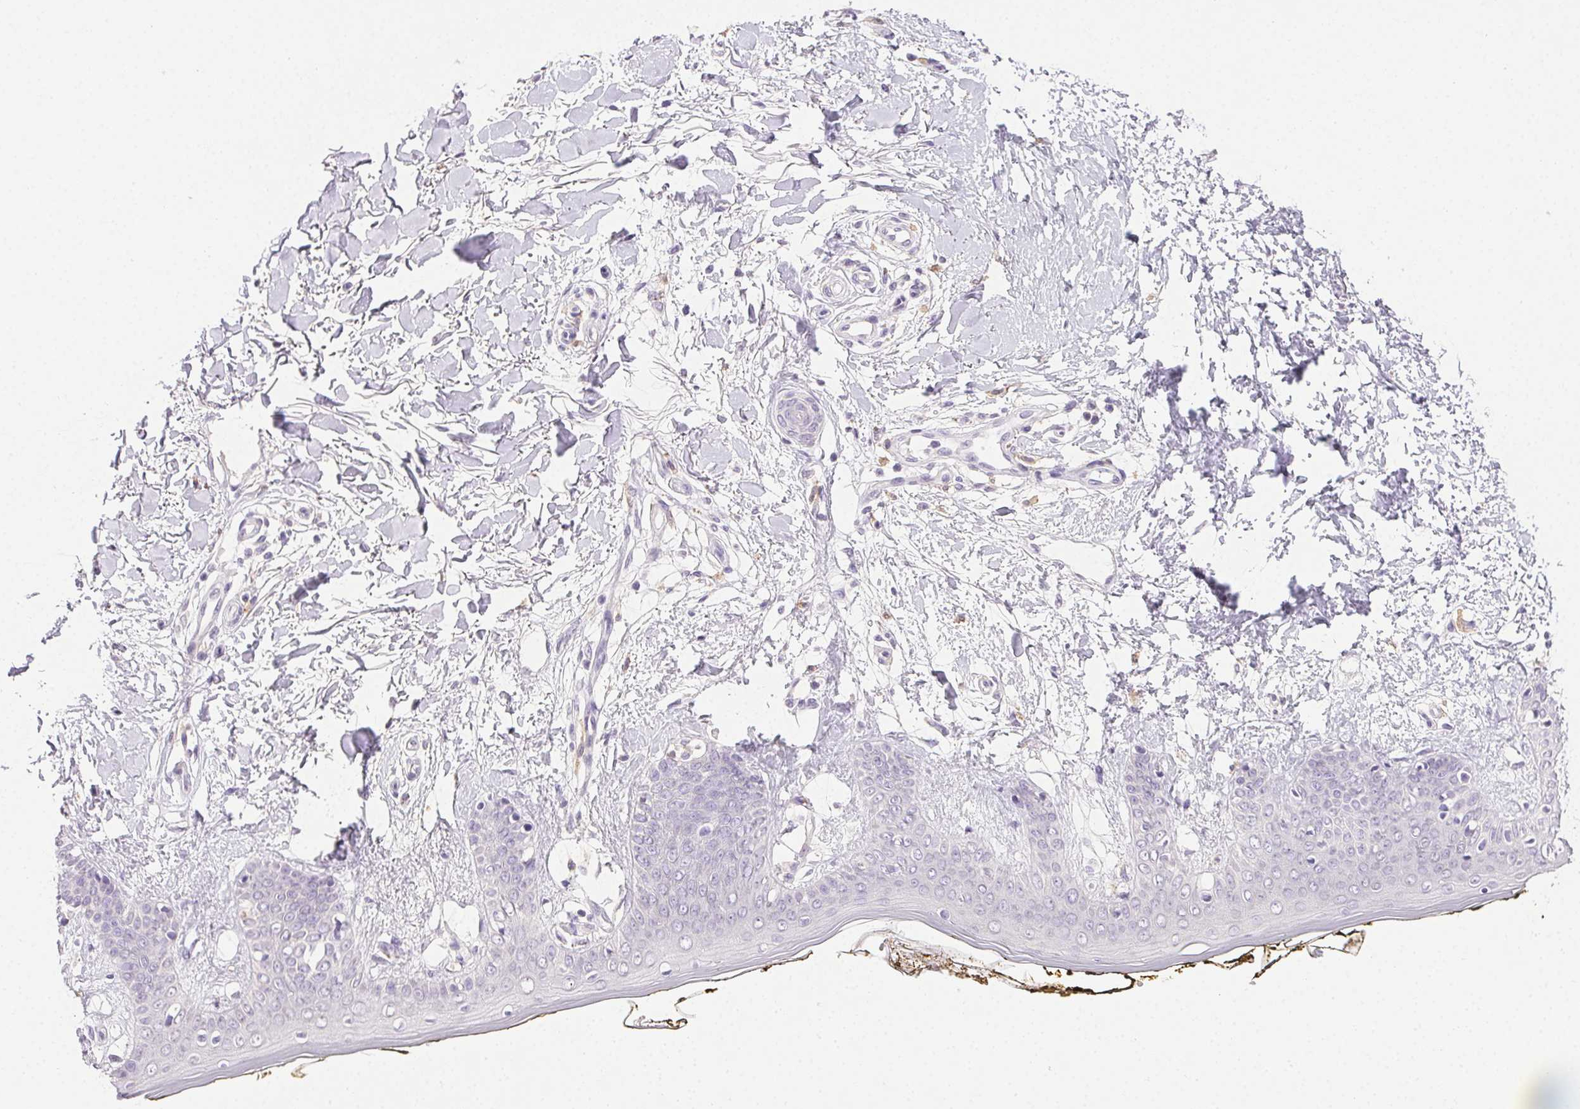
{"staining": {"intensity": "negative", "quantity": "none", "location": "none"}, "tissue": "skin", "cell_type": "Fibroblasts", "image_type": "normal", "snomed": [{"axis": "morphology", "description": "Normal tissue, NOS"}, {"axis": "topography", "description": "Skin"}], "caption": "IHC photomicrograph of normal skin stained for a protein (brown), which displays no positivity in fibroblasts.", "gene": "AKAP5", "patient": {"sex": "female", "age": 34}}